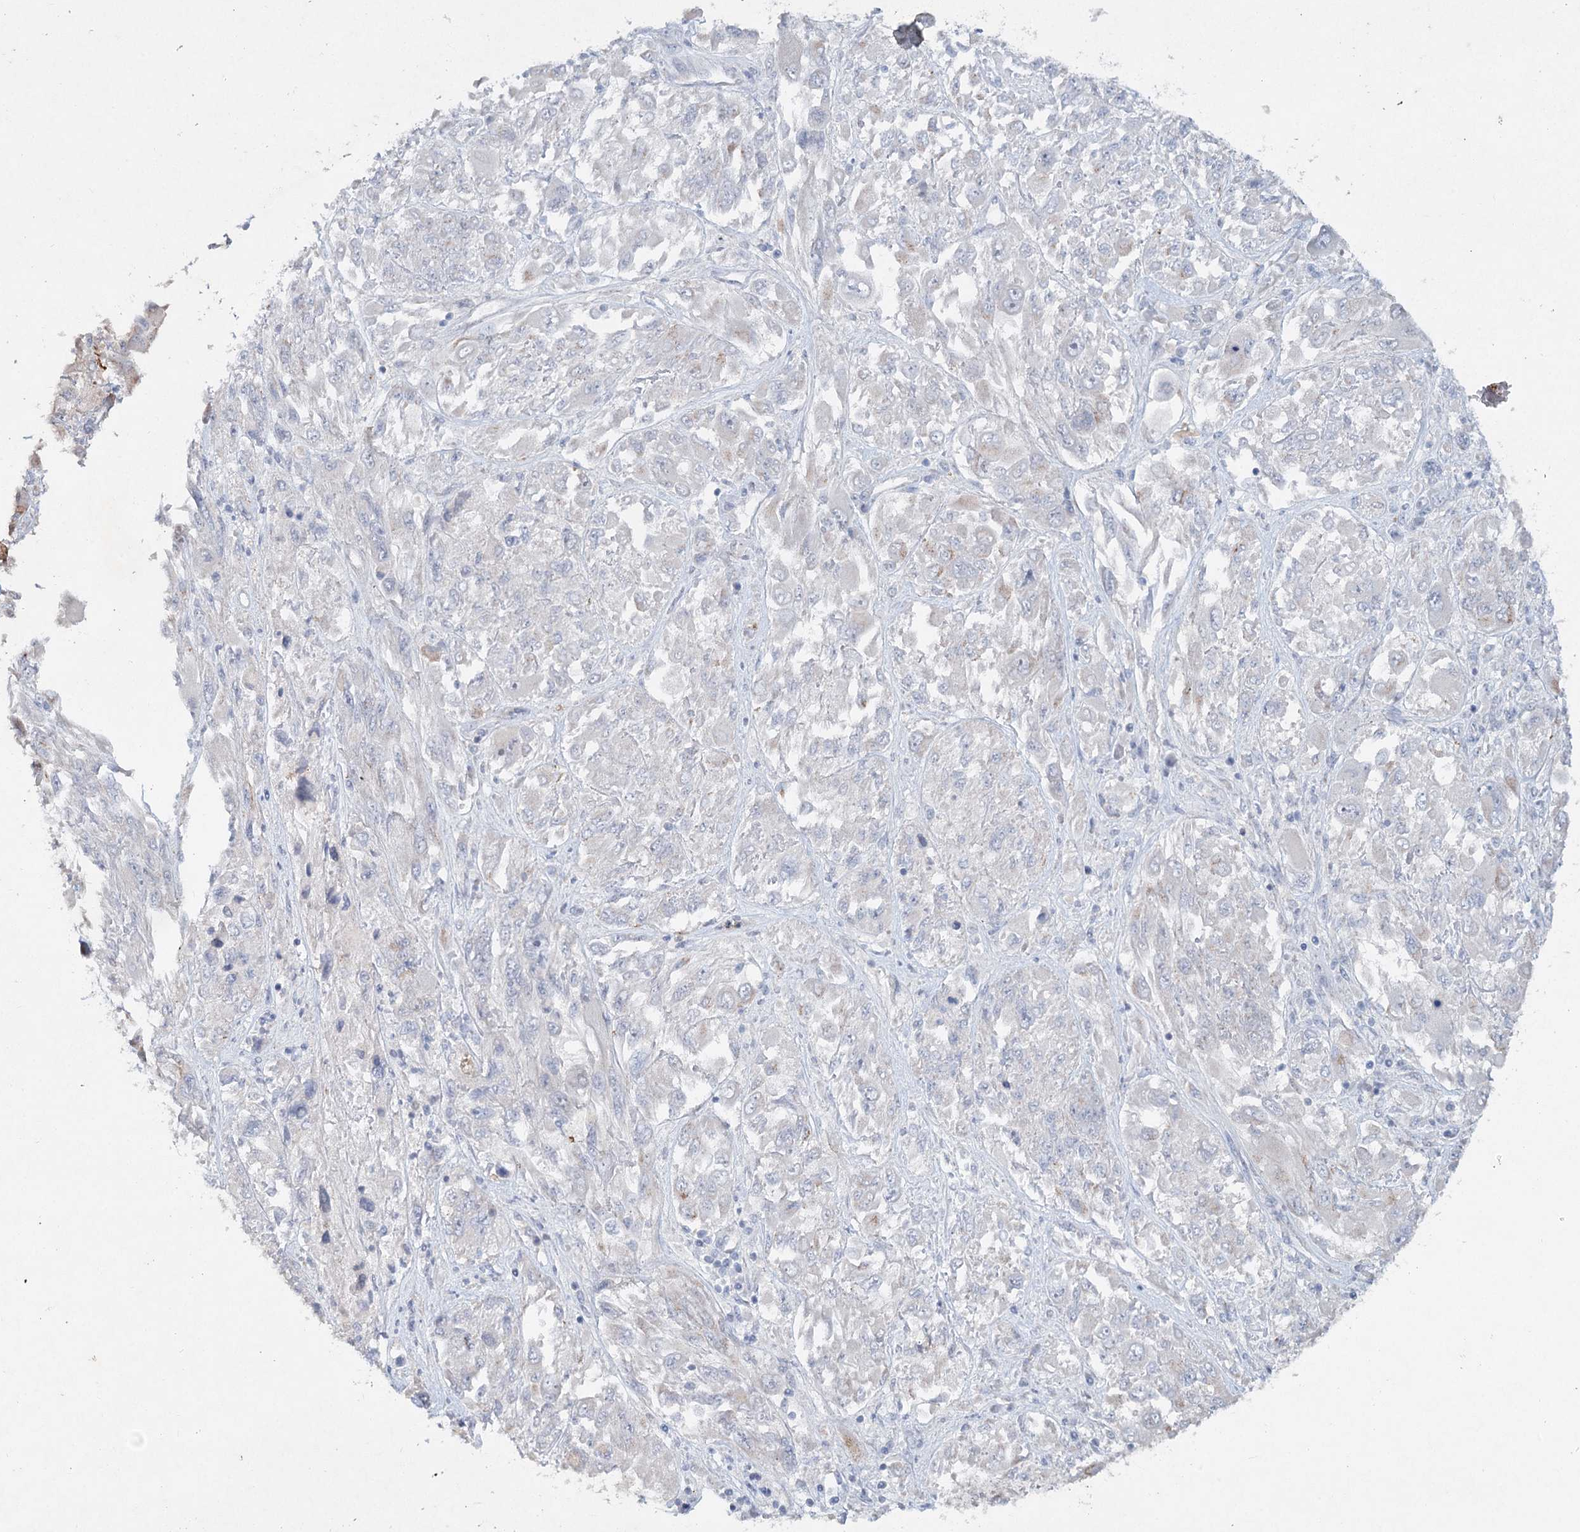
{"staining": {"intensity": "negative", "quantity": "none", "location": "none"}, "tissue": "melanoma", "cell_type": "Tumor cells", "image_type": "cancer", "snomed": [{"axis": "morphology", "description": "Malignant melanoma, NOS"}, {"axis": "topography", "description": "Skin"}], "caption": "Tumor cells show no significant protein positivity in melanoma.", "gene": "RFX6", "patient": {"sex": "female", "age": 91}}